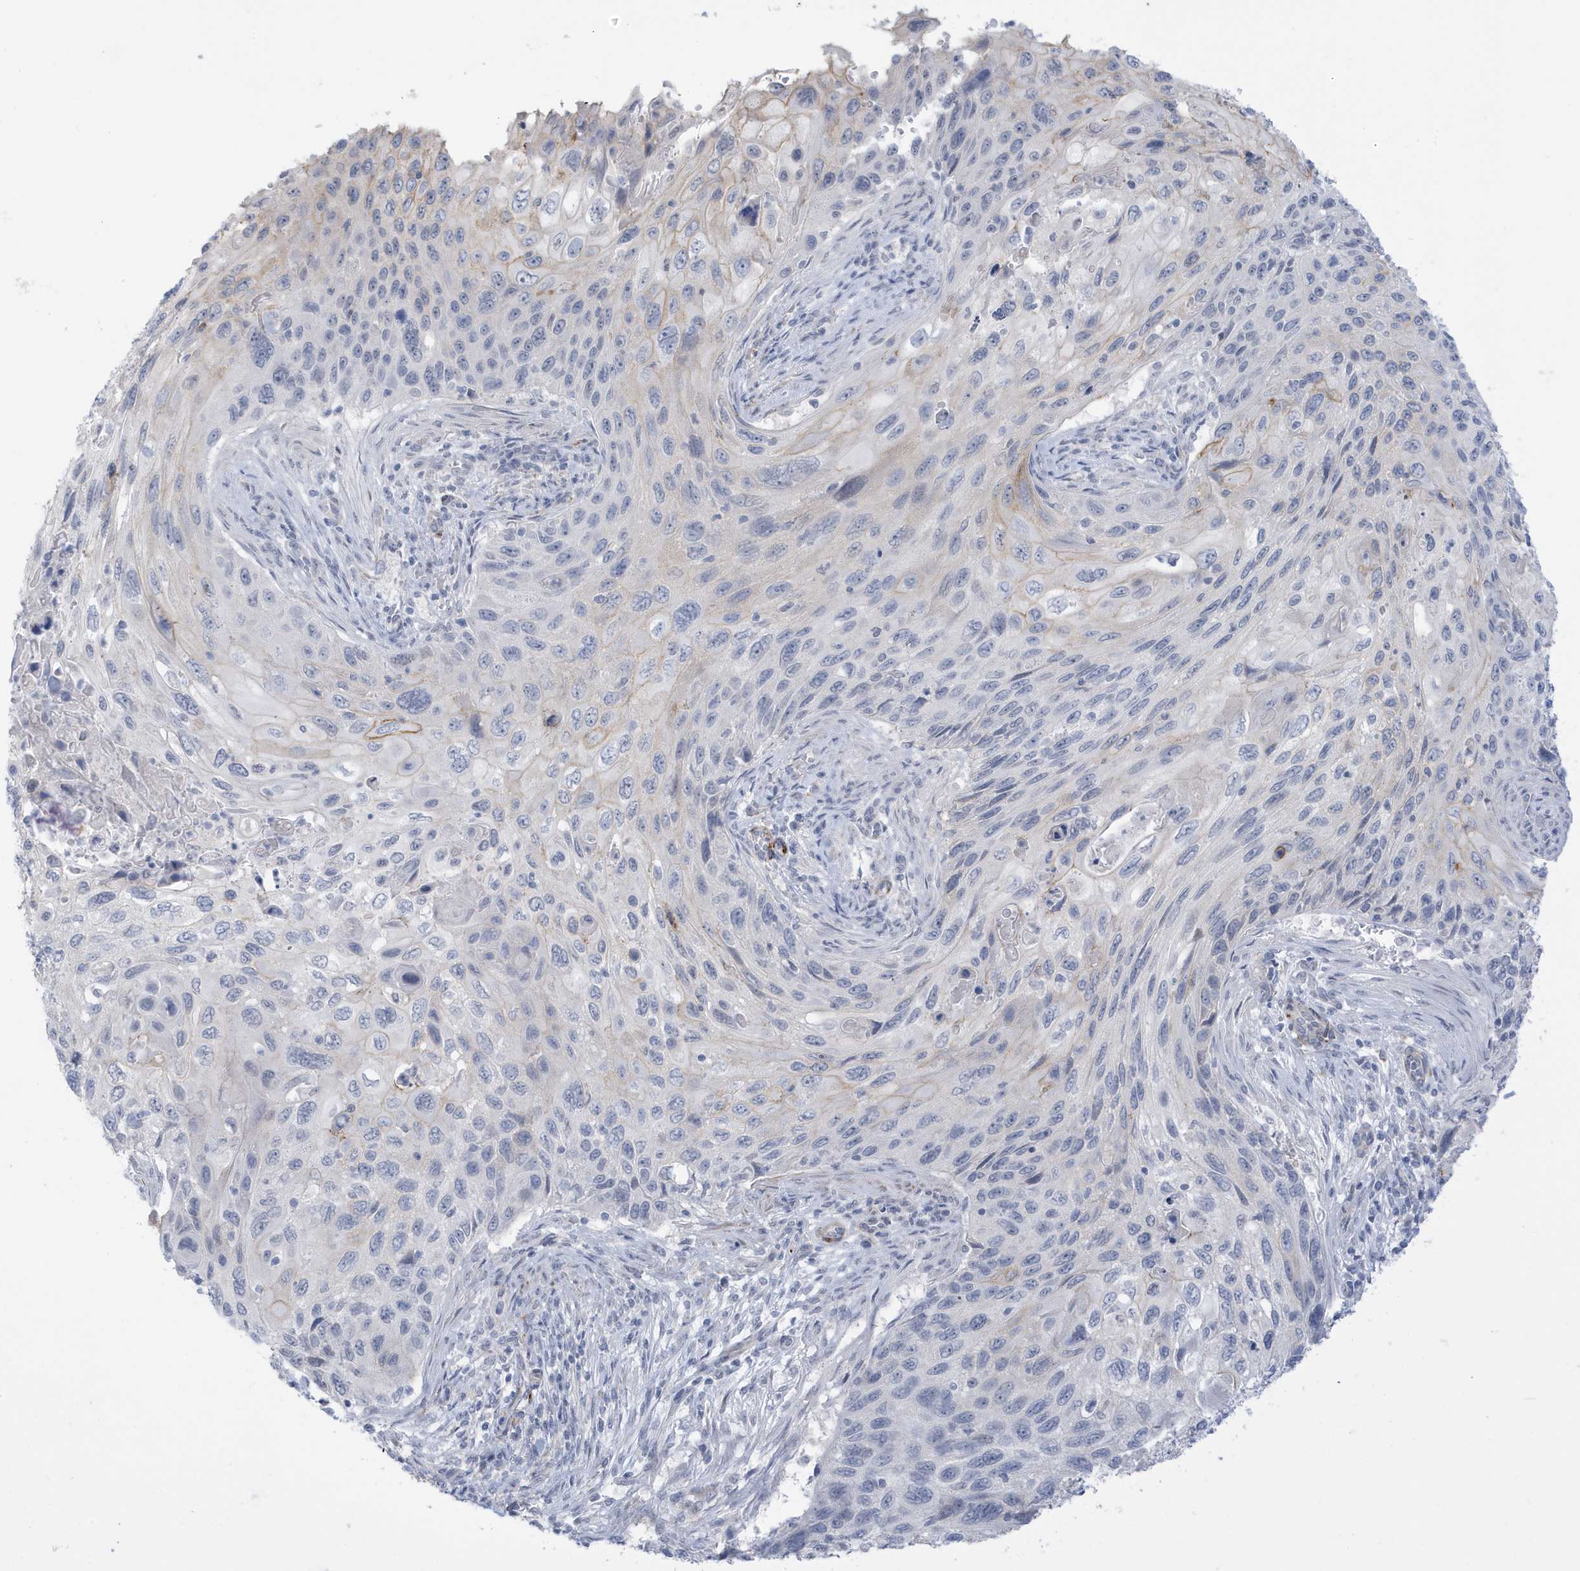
{"staining": {"intensity": "negative", "quantity": "none", "location": "none"}, "tissue": "cervical cancer", "cell_type": "Tumor cells", "image_type": "cancer", "snomed": [{"axis": "morphology", "description": "Squamous cell carcinoma, NOS"}, {"axis": "topography", "description": "Cervix"}], "caption": "This micrograph is of cervical cancer (squamous cell carcinoma) stained with immunohistochemistry to label a protein in brown with the nuclei are counter-stained blue. There is no staining in tumor cells. (Immunohistochemistry, brightfield microscopy, high magnification).", "gene": "PERM1", "patient": {"sex": "female", "age": 70}}